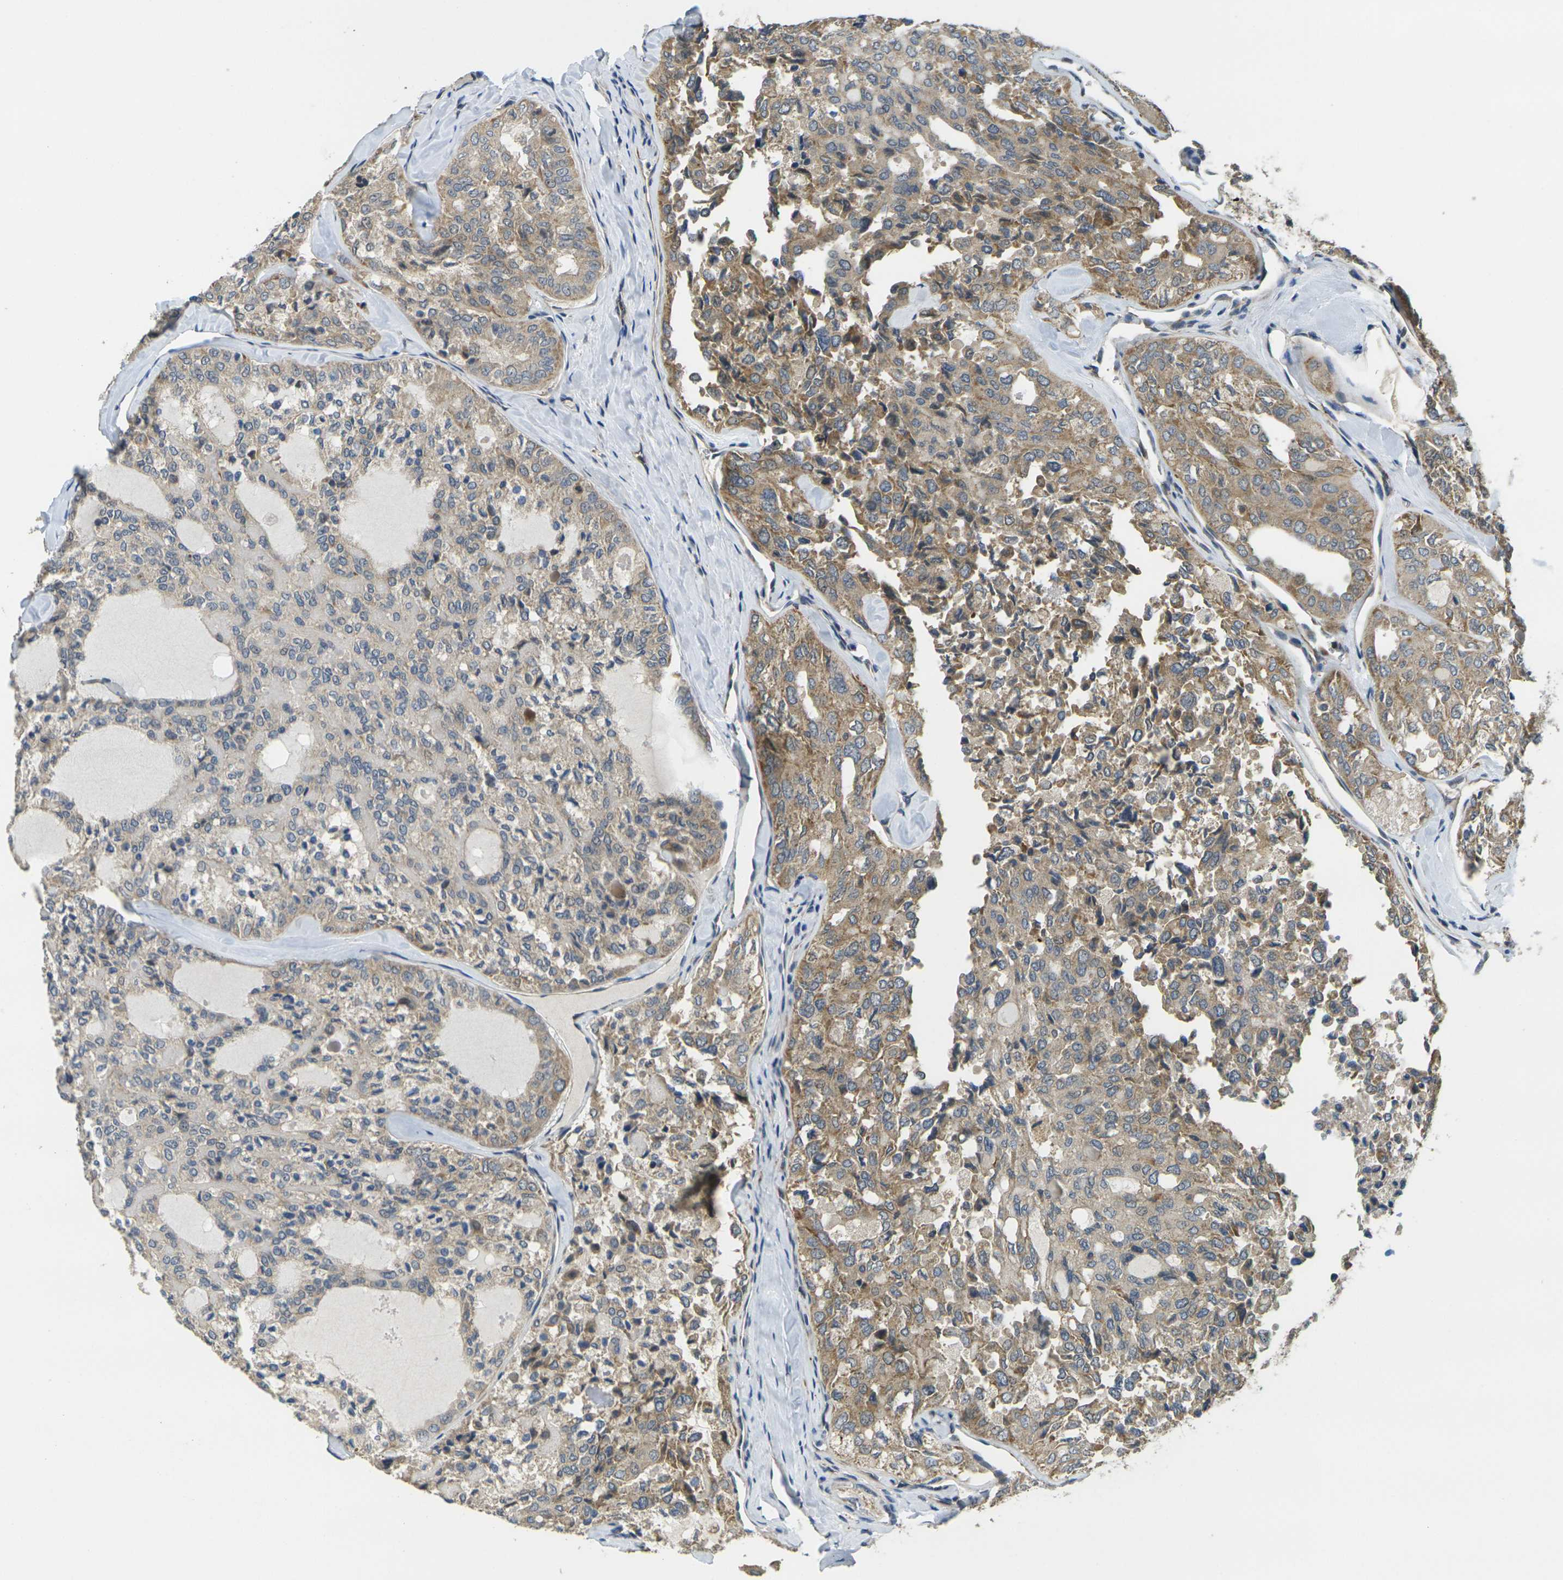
{"staining": {"intensity": "moderate", "quantity": "25%-75%", "location": "cytoplasmic/membranous"}, "tissue": "thyroid cancer", "cell_type": "Tumor cells", "image_type": "cancer", "snomed": [{"axis": "morphology", "description": "Follicular adenoma carcinoma, NOS"}, {"axis": "topography", "description": "Thyroid gland"}], "caption": "A brown stain shows moderate cytoplasmic/membranous staining of a protein in thyroid cancer tumor cells.", "gene": "MINAR2", "patient": {"sex": "male", "age": 75}}